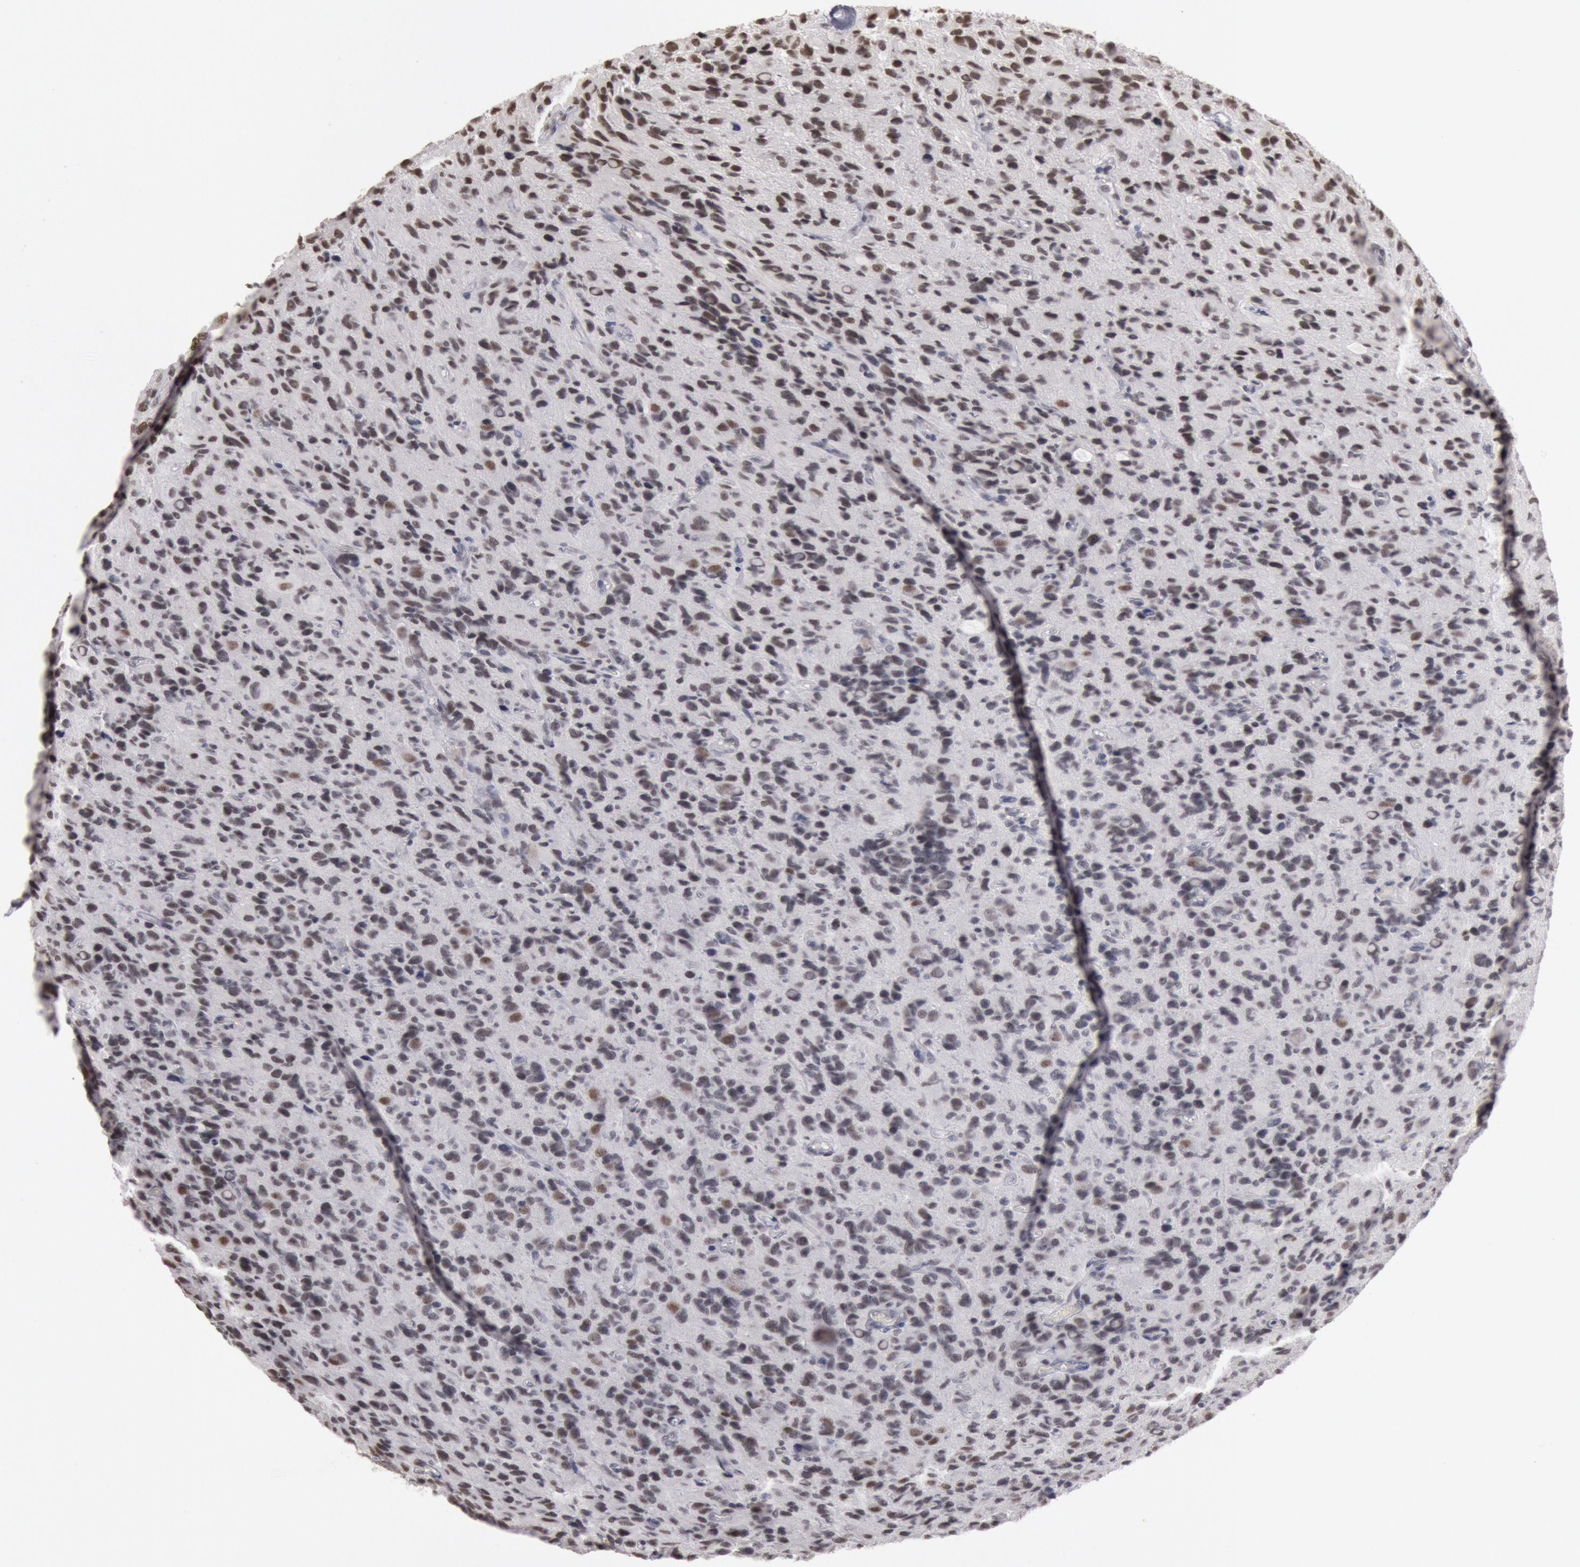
{"staining": {"intensity": "strong", "quantity": ">75%", "location": "nuclear"}, "tissue": "glioma", "cell_type": "Tumor cells", "image_type": "cancer", "snomed": [{"axis": "morphology", "description": "Glioma, malignant, High grade"}, {"axis": "topography", "description": "Brain"}], "caption": "A brown stain shows strong nuclear staining of a protein in human malignant high-grade glioma tumor cells.", "gene": "ESS2", "patient": {"sex": "male", "age": 77}}